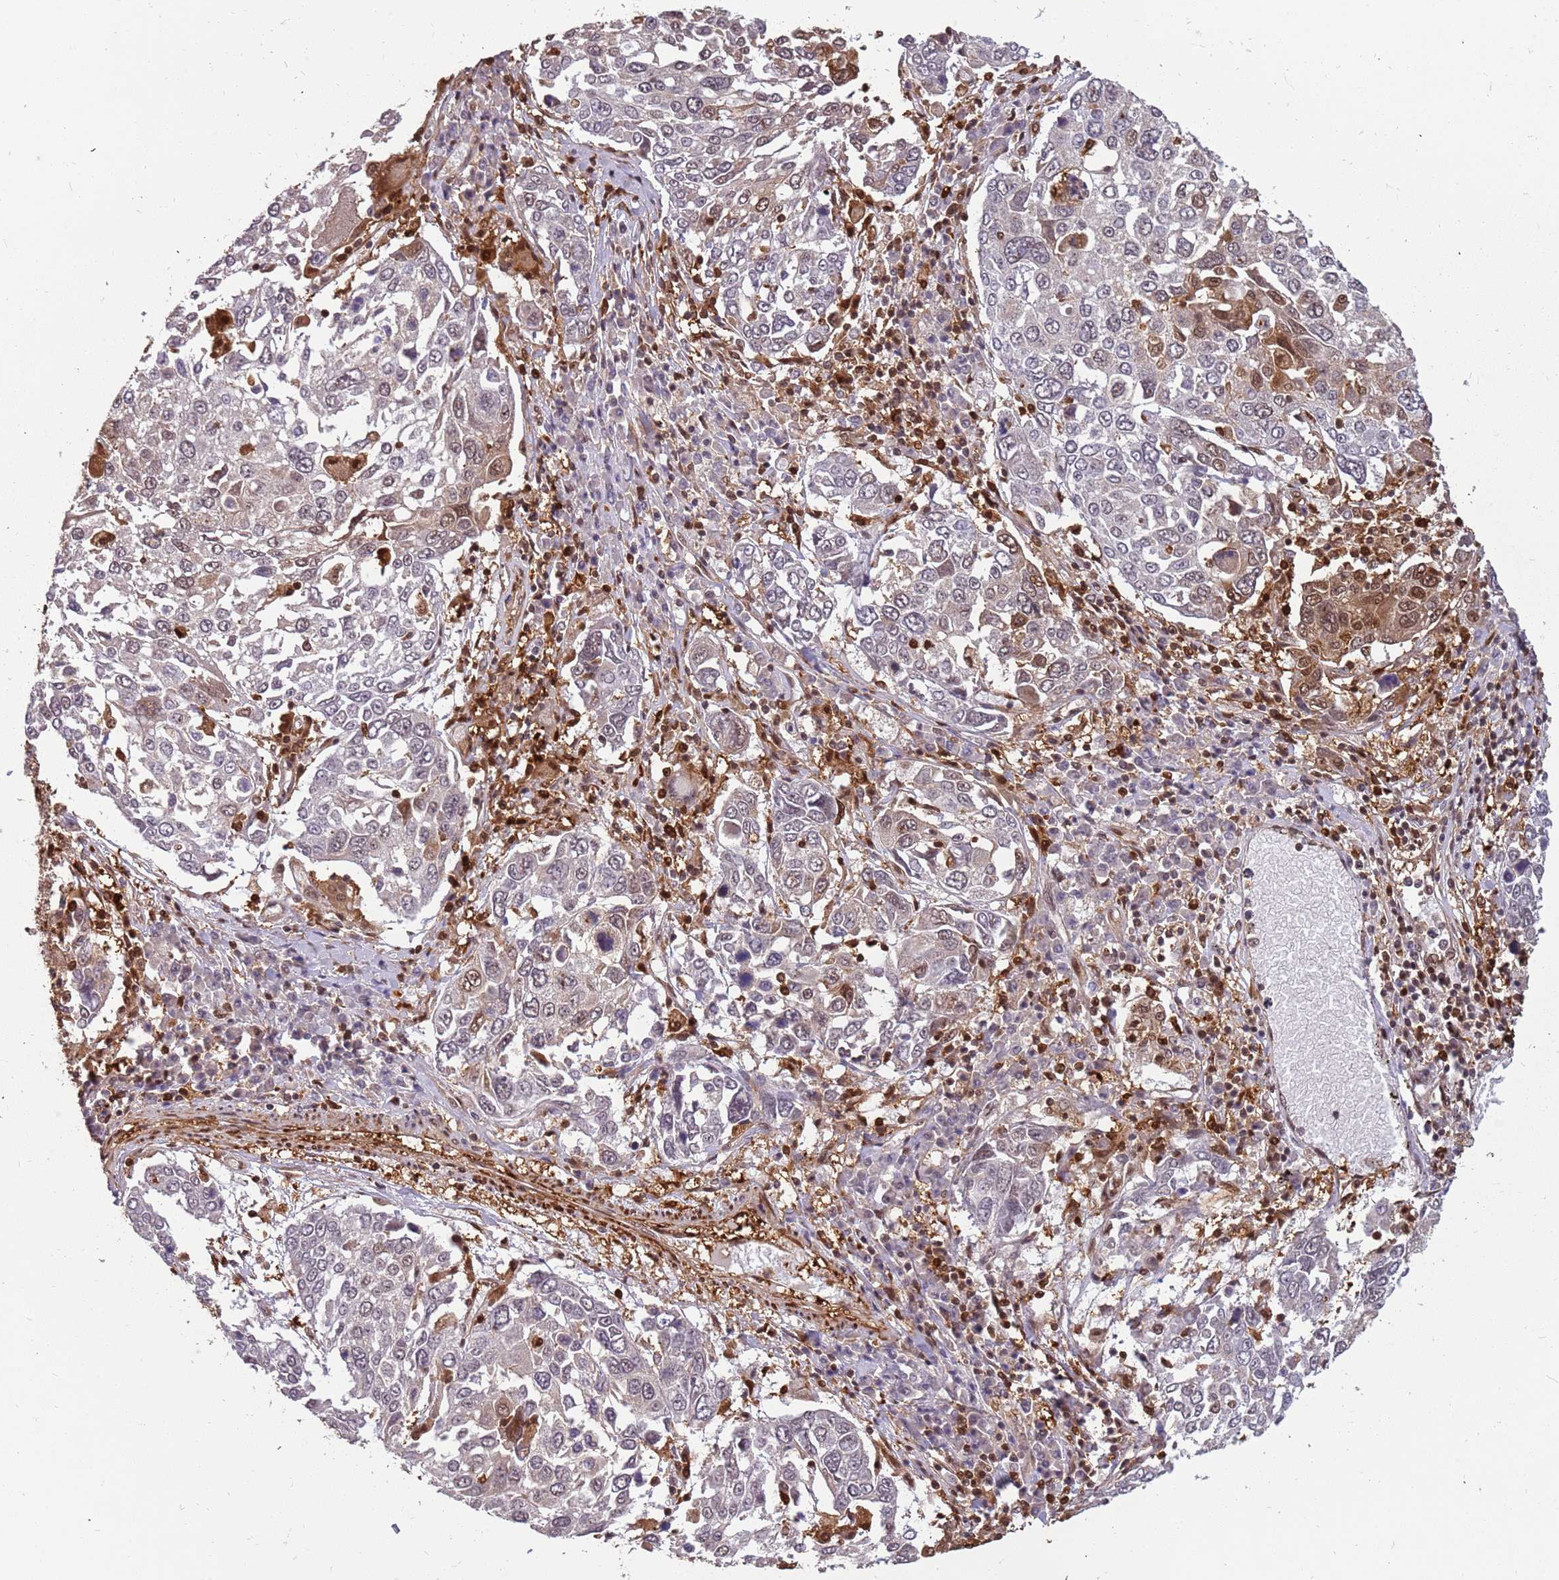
{"staining": {"intensity": "moderate", "quantity": "<25%", "location": "cytoplasmic/membranous,nuclear"}, "tissue": "lung cancer", "cell_type": "Tumor cells", "image_type": "cancer", "snomed": [{"axis": "morphology", "description": "Squamous cell carcinoma, NOS"}, {"axis": "topography", "description": "Lung"}], "caption": "Moderate cytoplasmic/membranous and nuclear staining for a protein is seen in about <25% of tumor cells of squamous cell carcinoma (lung) using immunohistochemistry (IHC).", "gene": "GBP2", "patient": {"sex": "male", "age": 65}}